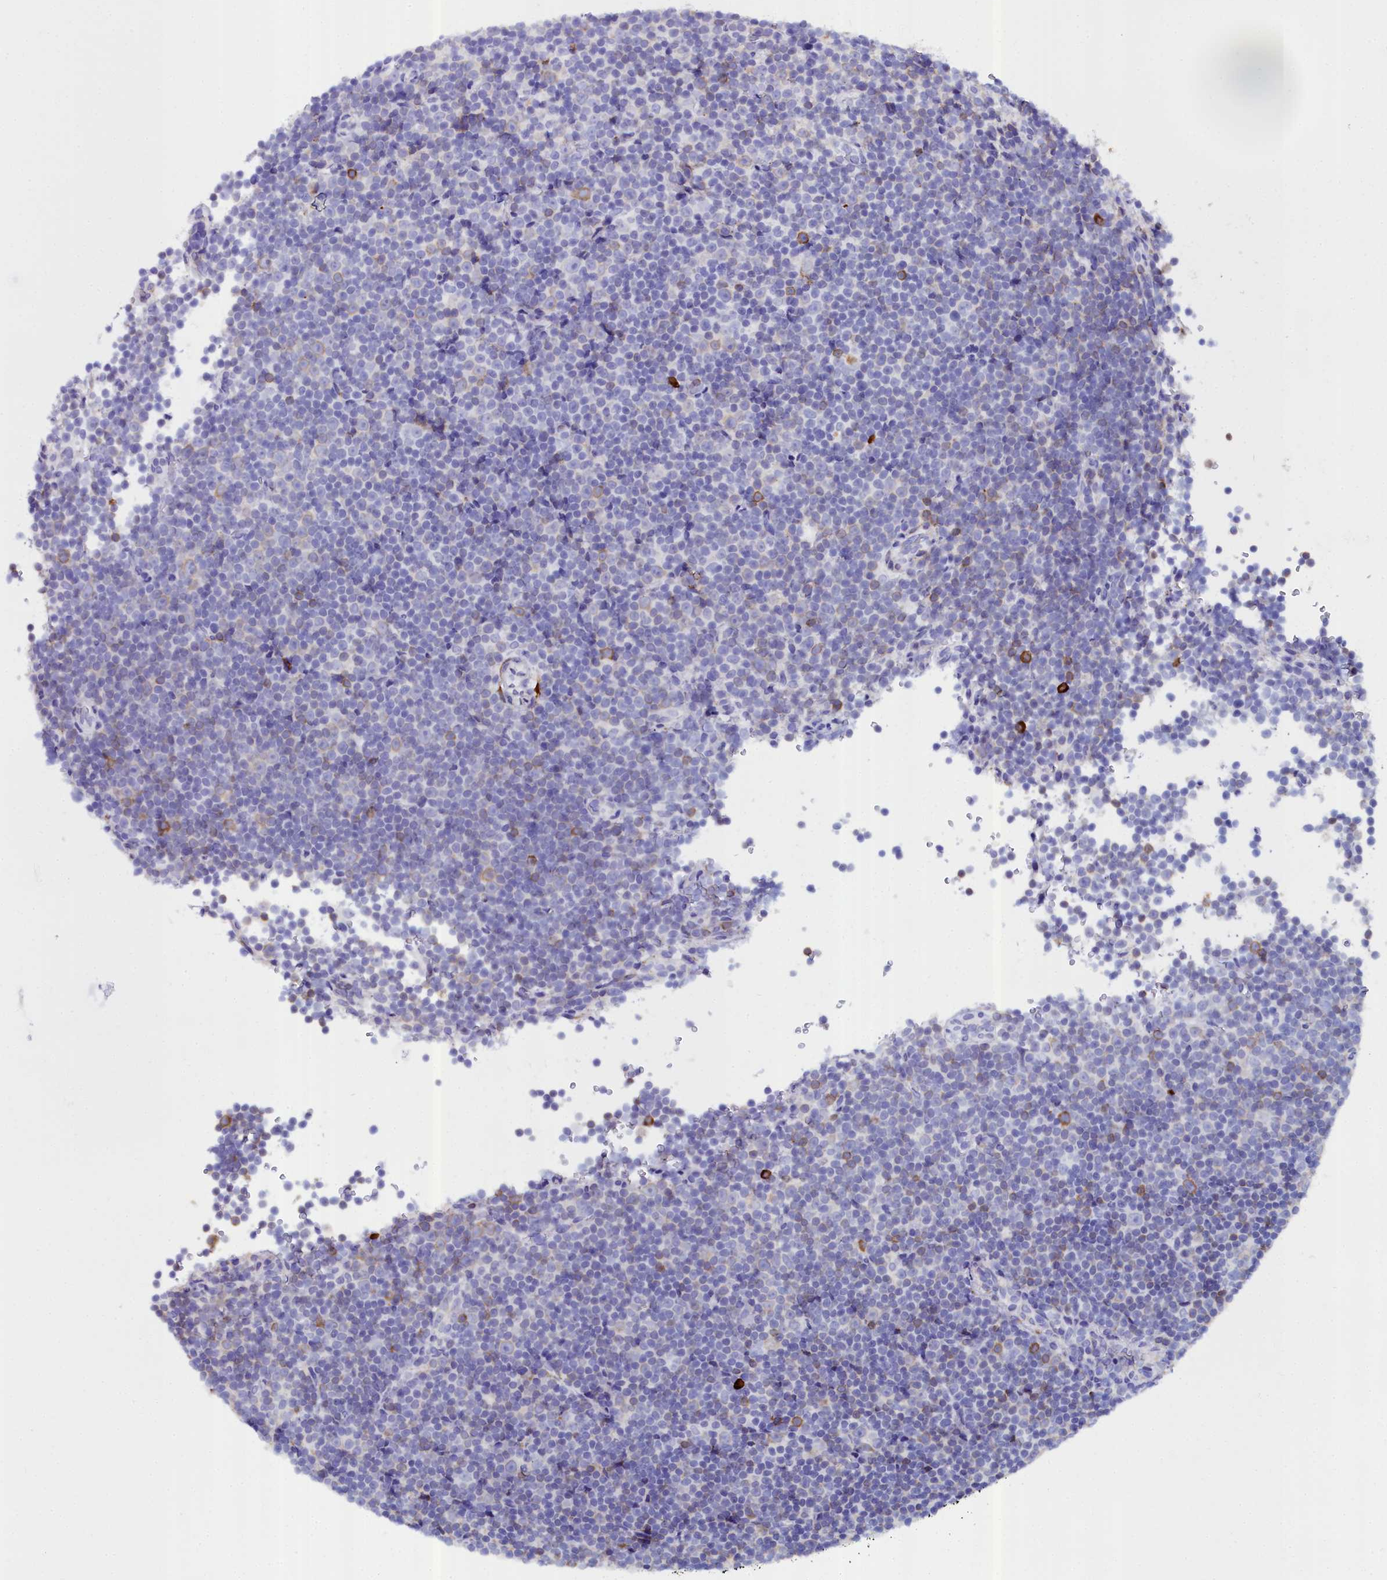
{"staining": {"intensity": "negative", "quantity": "none", "location": "none"}, "tissue": "lymphoma", "cell_type": "Tumor cells", "image_type": "cancer", "snomed": [{"axis": "morphology", "description": "Malignant lymphoma, non-Hodgkin's type, Low grade"}, {"axis": "topography", "description": "Lymph node"}], "caption": "An image of human lymphoma is negative for staining in tumor cells.", "gene": "TXNDC5", "patient": {"sex": "female", "age": 67}}